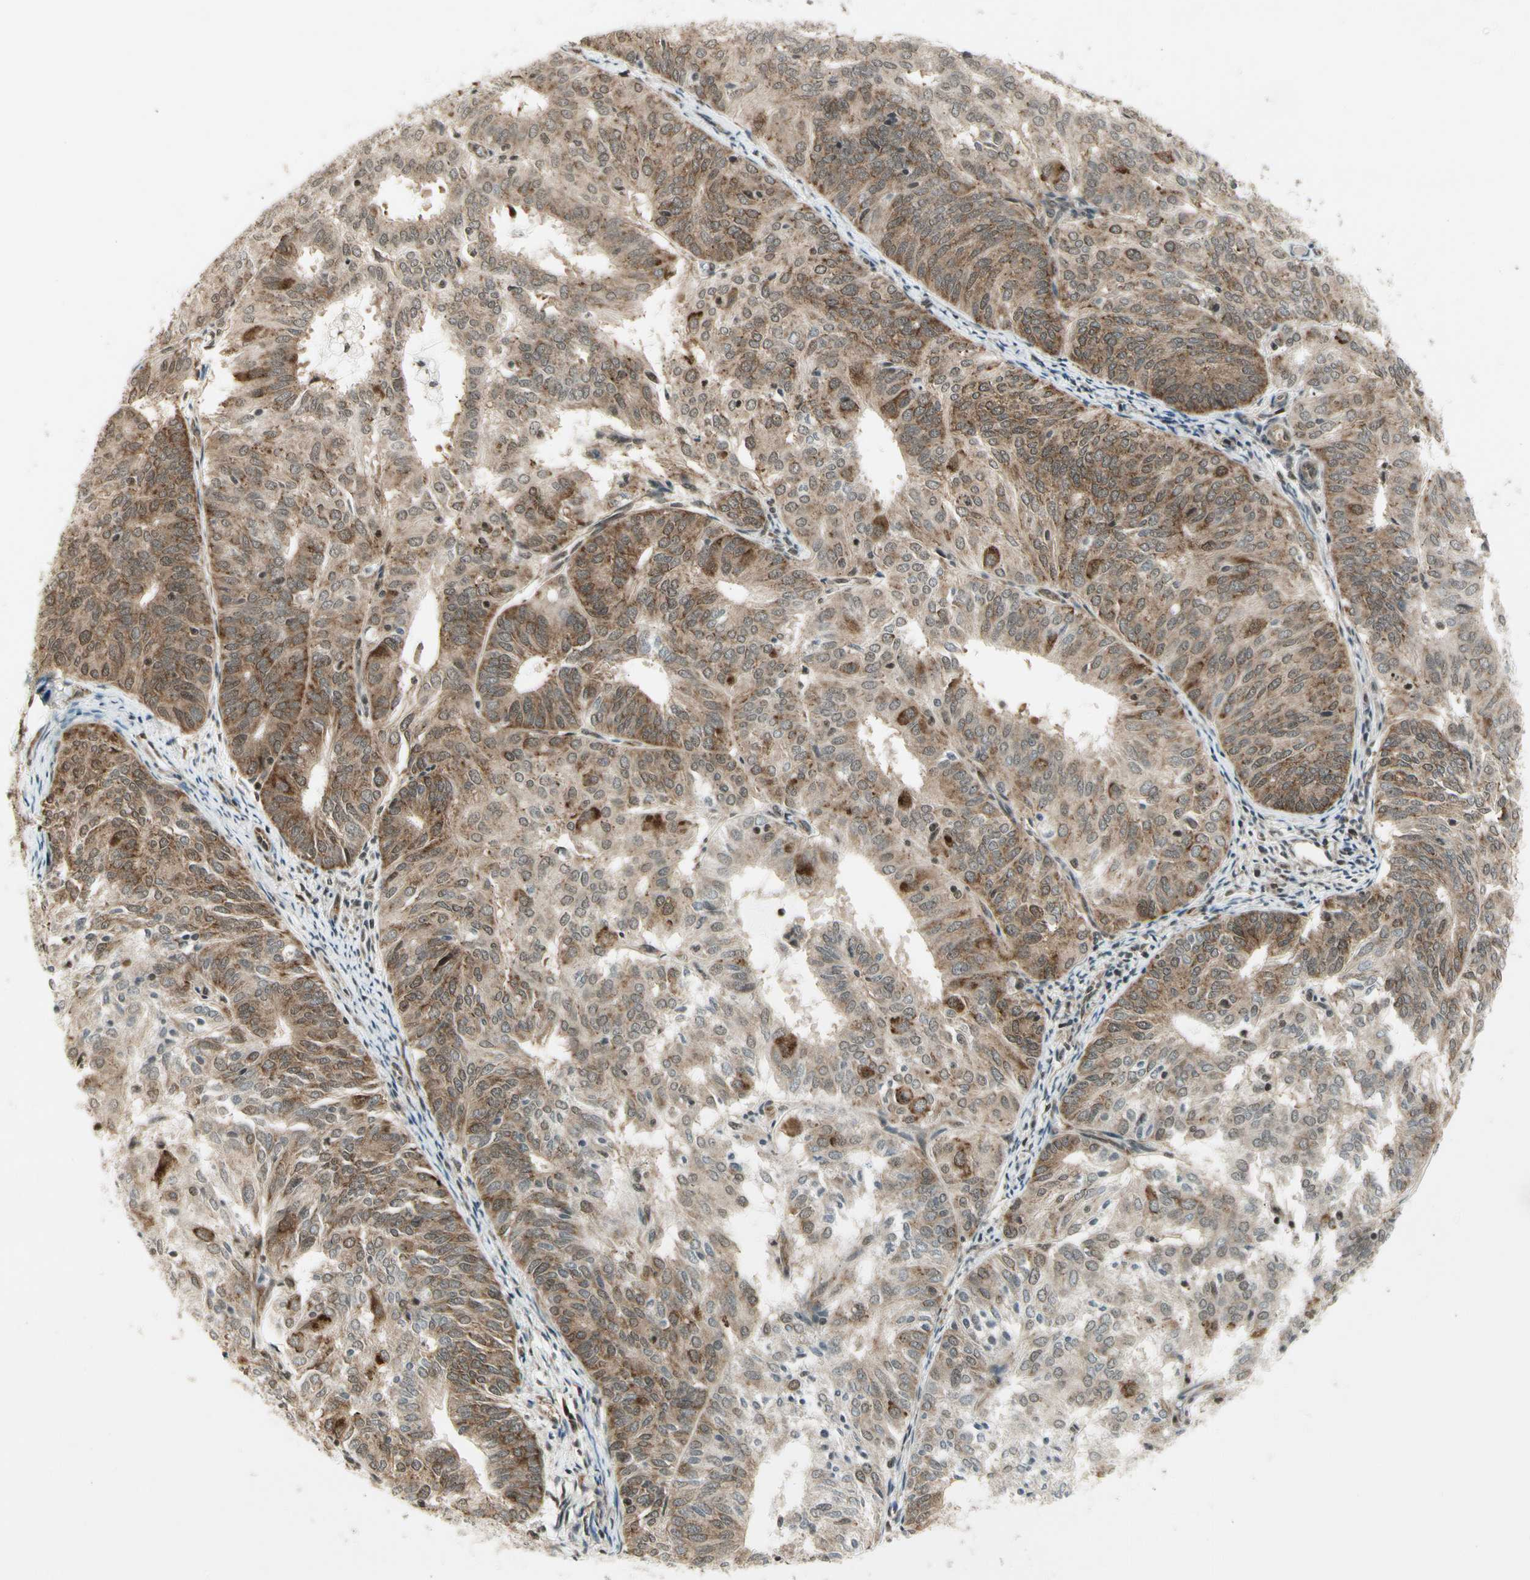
{"staining": {"intensity": "moderate", "quantity": "25%-75%", "location": "cytoplasmic/membranous"}, "tissue": "endometrial cancer", "cell_type": "Tumor cells", "image_type": "cancer", "snomed": [{"axis": "morphology", "description": "Adenocarcinoma, NOS"}, {"axis": "topography", "description": "Uterus"}], "caption": "This image shows IHC staining of endometrial cancer (adenocarcinoma), with medium moderate cytoplasmic/membranous positivity in approximately 25%-75% of tumor cells.", "gene": "SMN2", "patient": {"sex": "female", "age": 60}}